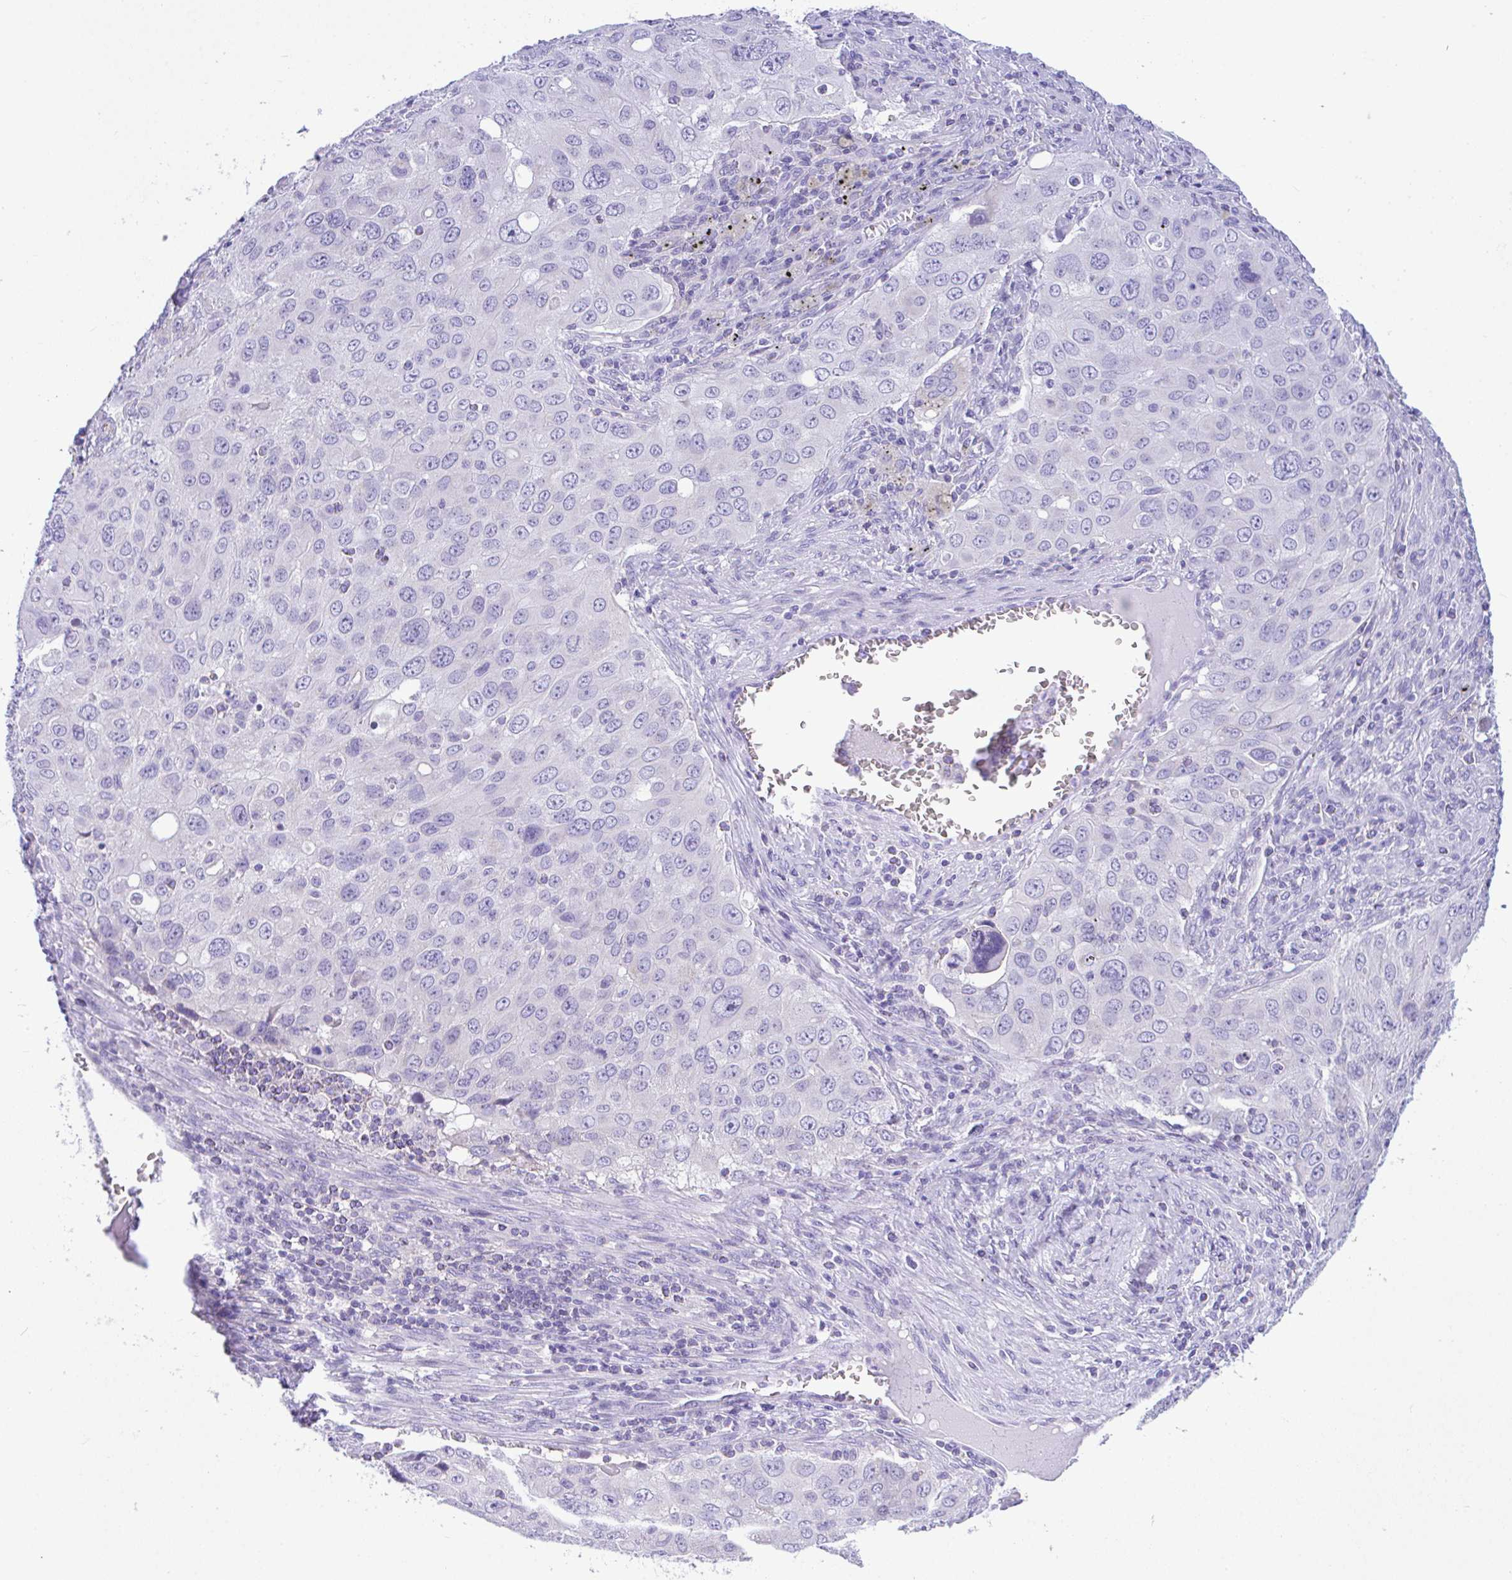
{"staining": {"intensity": "negative", "quantity": "none", "location": "none"}, "tissue": "lung cancer", "cell_type": "Tumor cells", "image_type": "cancer", "snomed": [{"axis": "morphology", "description": "Adenocarcinoma, NOS"}, {"axis": "morphology", "description": "Adenocarcinoma, metastatic, NOS"}, {"axis": "topography", "description": "Lymph node"}, {"axis": "topography", "description": "Lung"}], "caption": "The image shows no significant staining in tumor cells of lung cancer.", "gene": "NLRP8", "patient": {"sex": "female", "age": 42}}